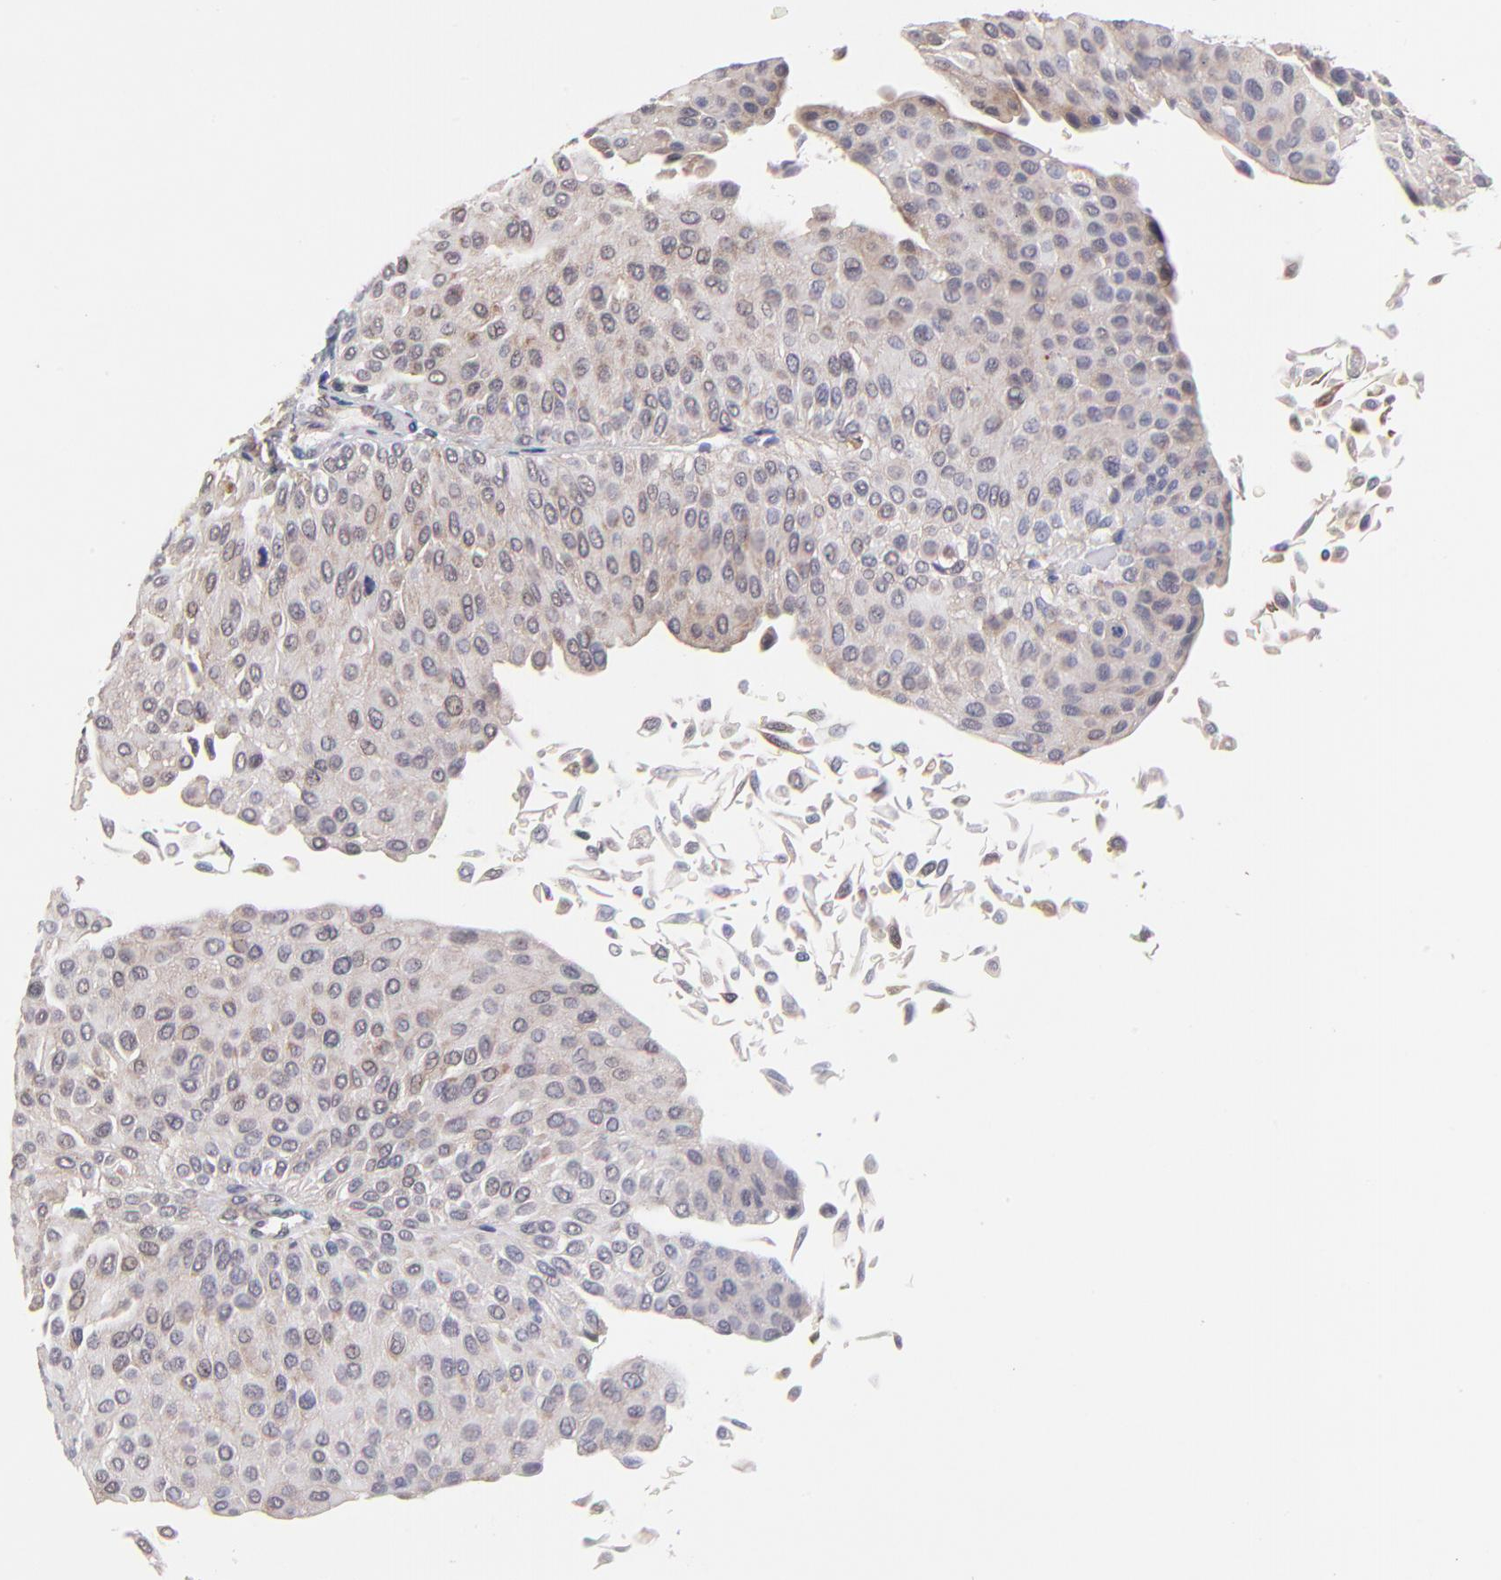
{"staining": {"intensity": "weak", "quantity": "<25%", "location": "cytoplasmic/membranous"}, "tissue": "urothelial cancer", "cell_type": "Tumor cells", "image_type": "cancer", "snomed": [{"axis": "morphology", "description": "Urothelial carcinoma, Low grade"}, {"axis": "topography", "description": "Urinary bladder"}], "caption": "High power microscopy photomicrograph of an immunohistochemistry (IHC) image of urothelial cancer, revealing no significant staining in tumor cells.", "gene": "UBE2H", "patient": {"sex": "male", "age": 64}}